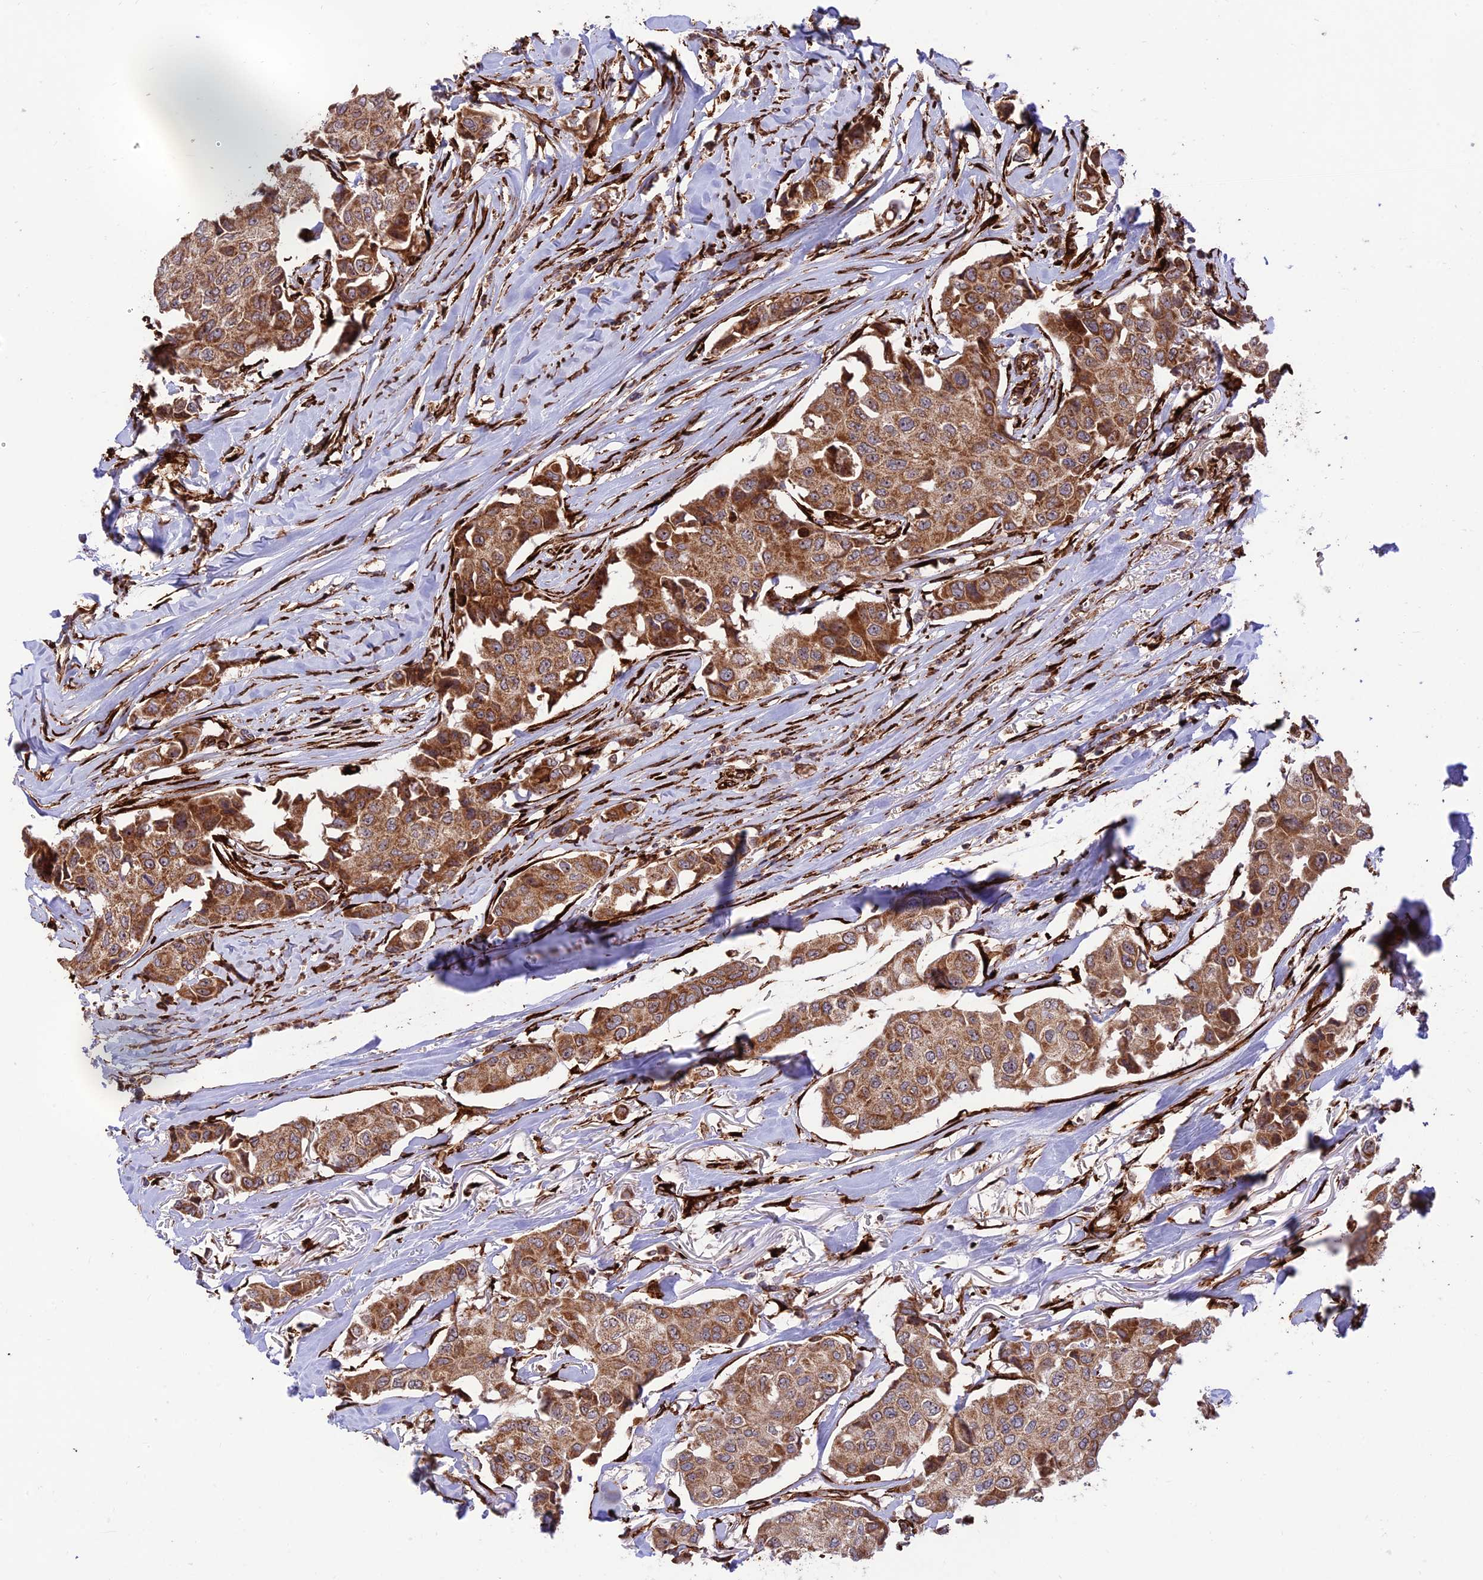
{"staining": {"intensity": "strong", "quantity": ">75%", "location": "cytoplasmic/membranous"}, "tissue": "breast cancer", "cell_type": "Tumor cells", "image_type": "cancer", "snomed": [{"axis": "morphology", "description": "Duct carcinoma"}, {"axis": "topography", "description": "Breast"}], "caption": "Human breast cancer (invasive ductal carcinoma) stained with a protein marker demonstrates strong staining in tumor cells.", "gene": "CRTAP", "patient": {"sex": "female", "age": 80}}